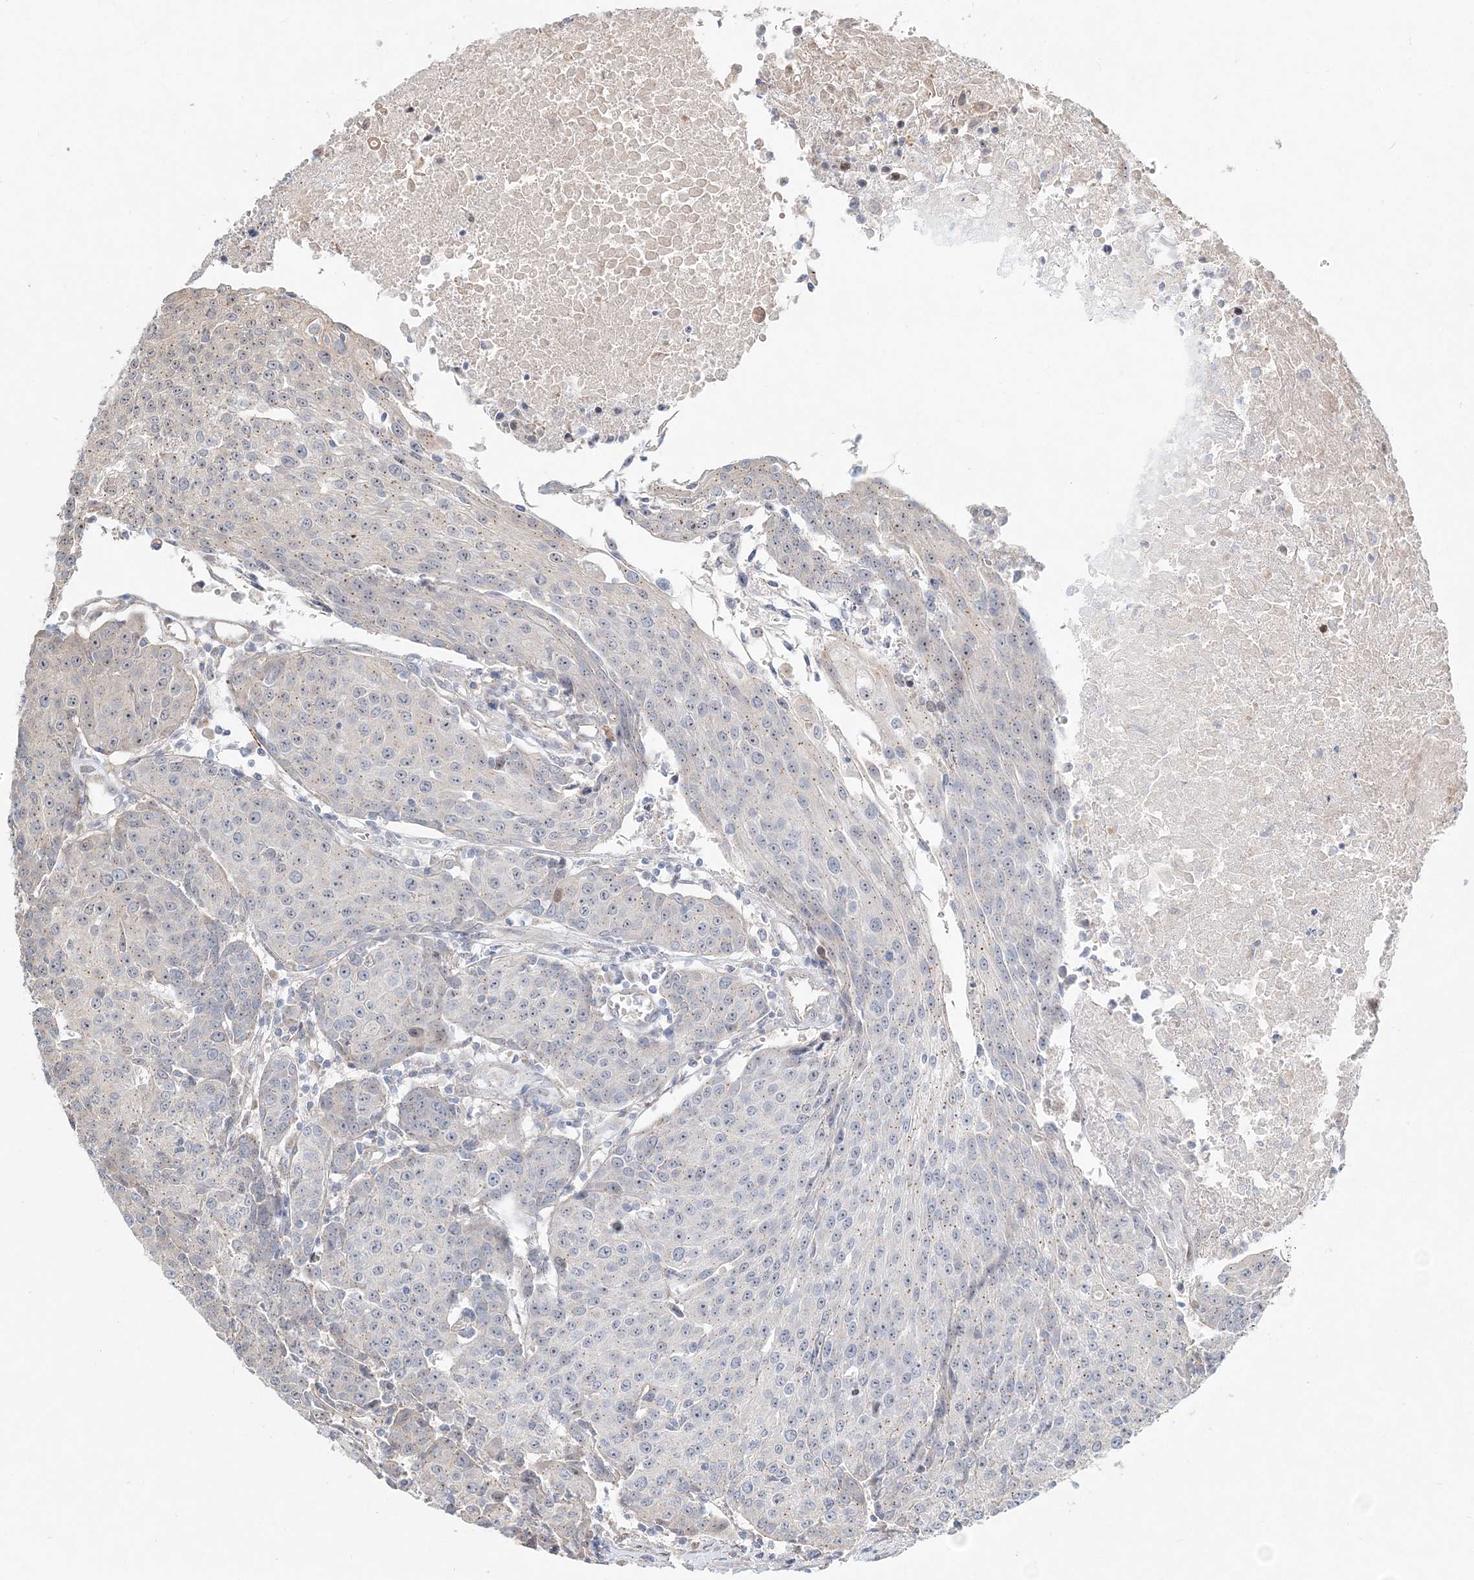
{"staining": {"intensity": "weak", "quantity": "25%-75%", "location": "cytoplasmic/membranous"}, "tissue": "urothelial cancer", "cell_type": "Tumor cells", "image_type": "cancer", "snomed": [{"axis": "morphology", "description": "Urothelial carcinoma, High grade"}, {"axis": "topography", "description": "Urinary bladder"}], "caption": "High-magnification brightfield microscopy of urothelial carcinoma (high-grade) stained with DAB (3,3'-diaminobenzidine) (brown) and counterstained with hematoxylin (blue). tumor cells exhibit weak cytoplasmic/membranous staining is appreciated in approximately25%-75% of cells. (DAB IHC, brown staining for protein, blue staining for nuclei).", "gene": "CXXC5", "patient": {"sex": "female", "age": 85}}